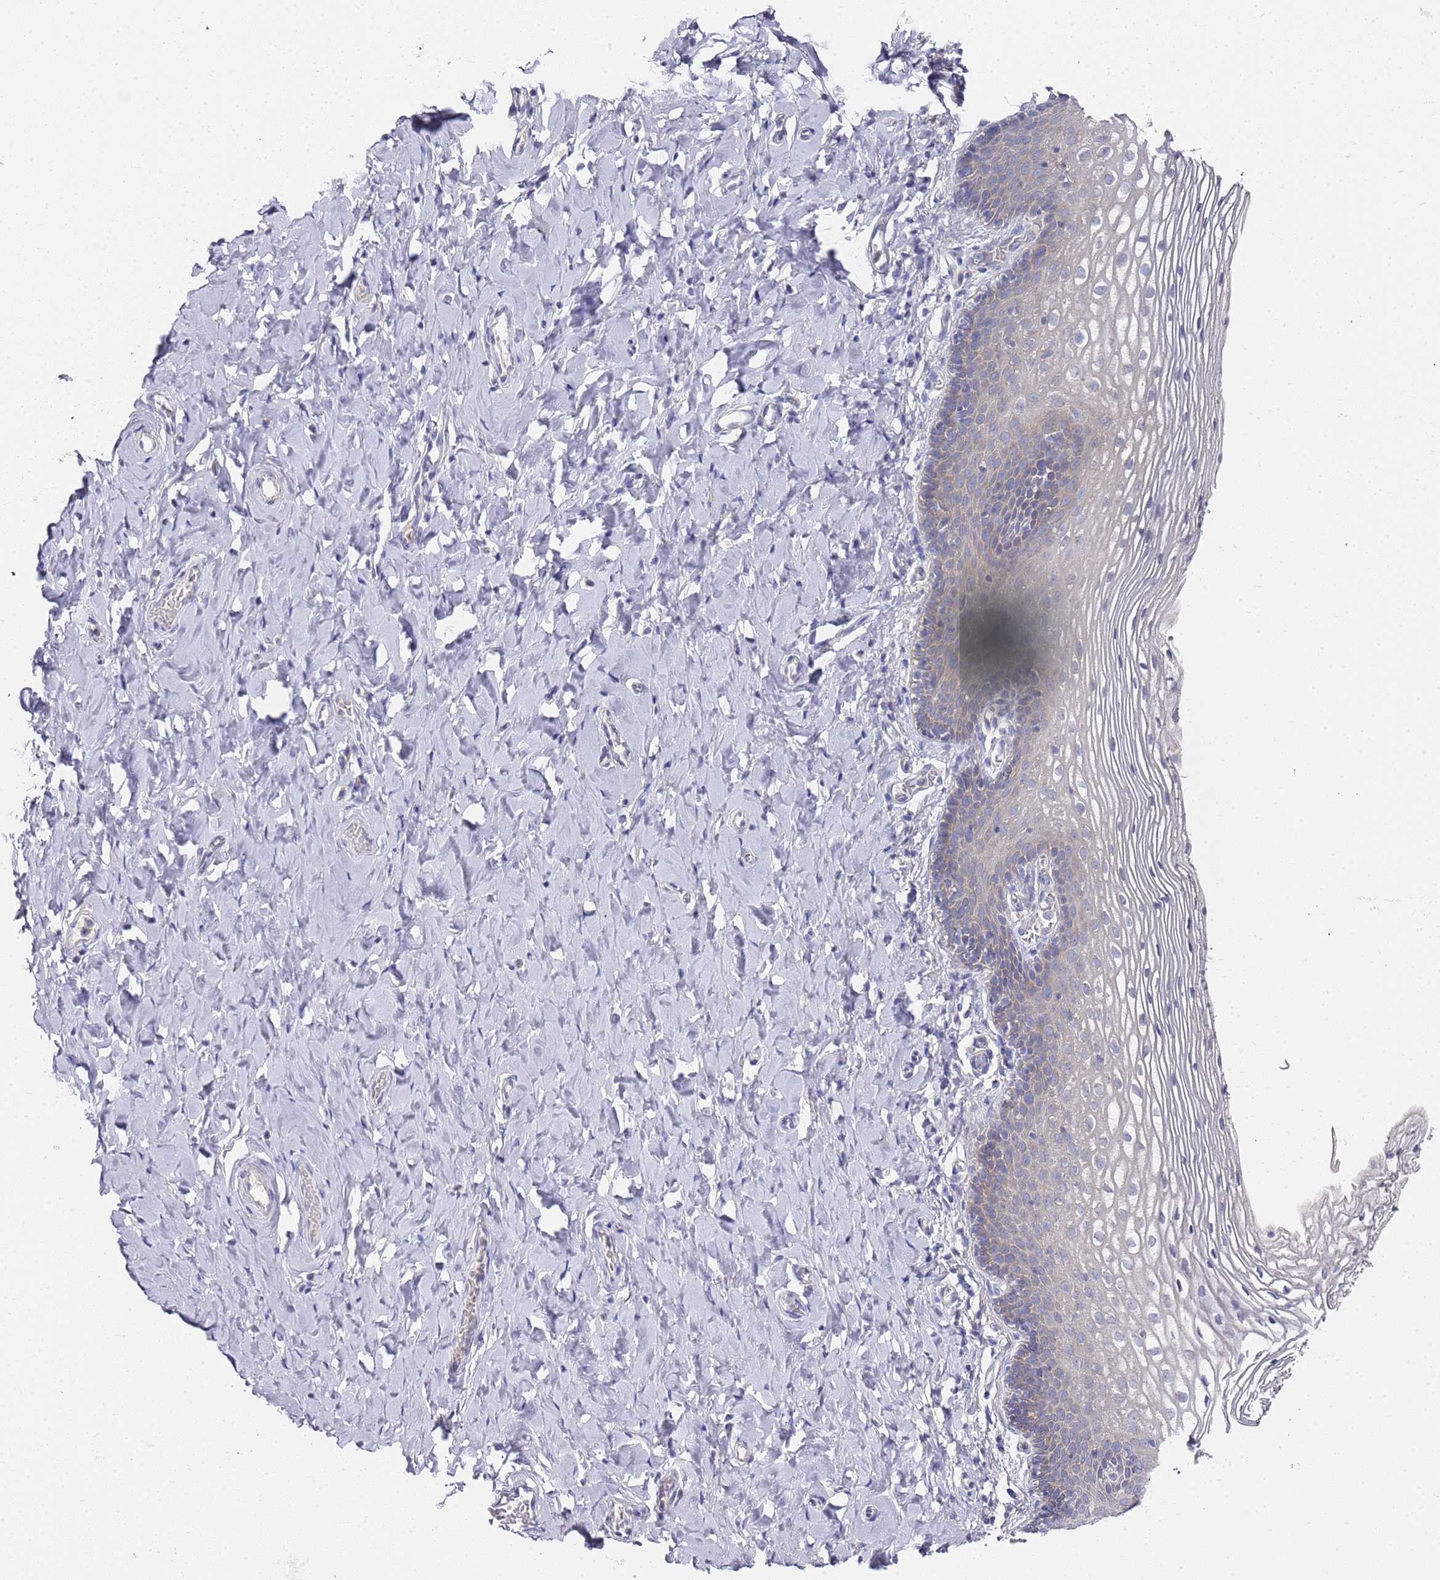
{"staining": {"intensity": "negative", "quantity": "none", "location": "none"}, "tissue": "vagina", "cell_type": "Squamous epithelial cells", "image_type": "normal", "snomed": [{"axis": "morphology", "description": "Normal tissue, NOS"}, {"axis": "topography", "description": "Vagina"}], "caption": "This image is of benign vagina stained with immunohistochemistry (IHC) to label a protein in brown with the nuclei are counter-stained blue. There is no expression in squamous epithelial cells.", "gene": "NPEPPS", "patient": {"sex": "female", "age": 60}}